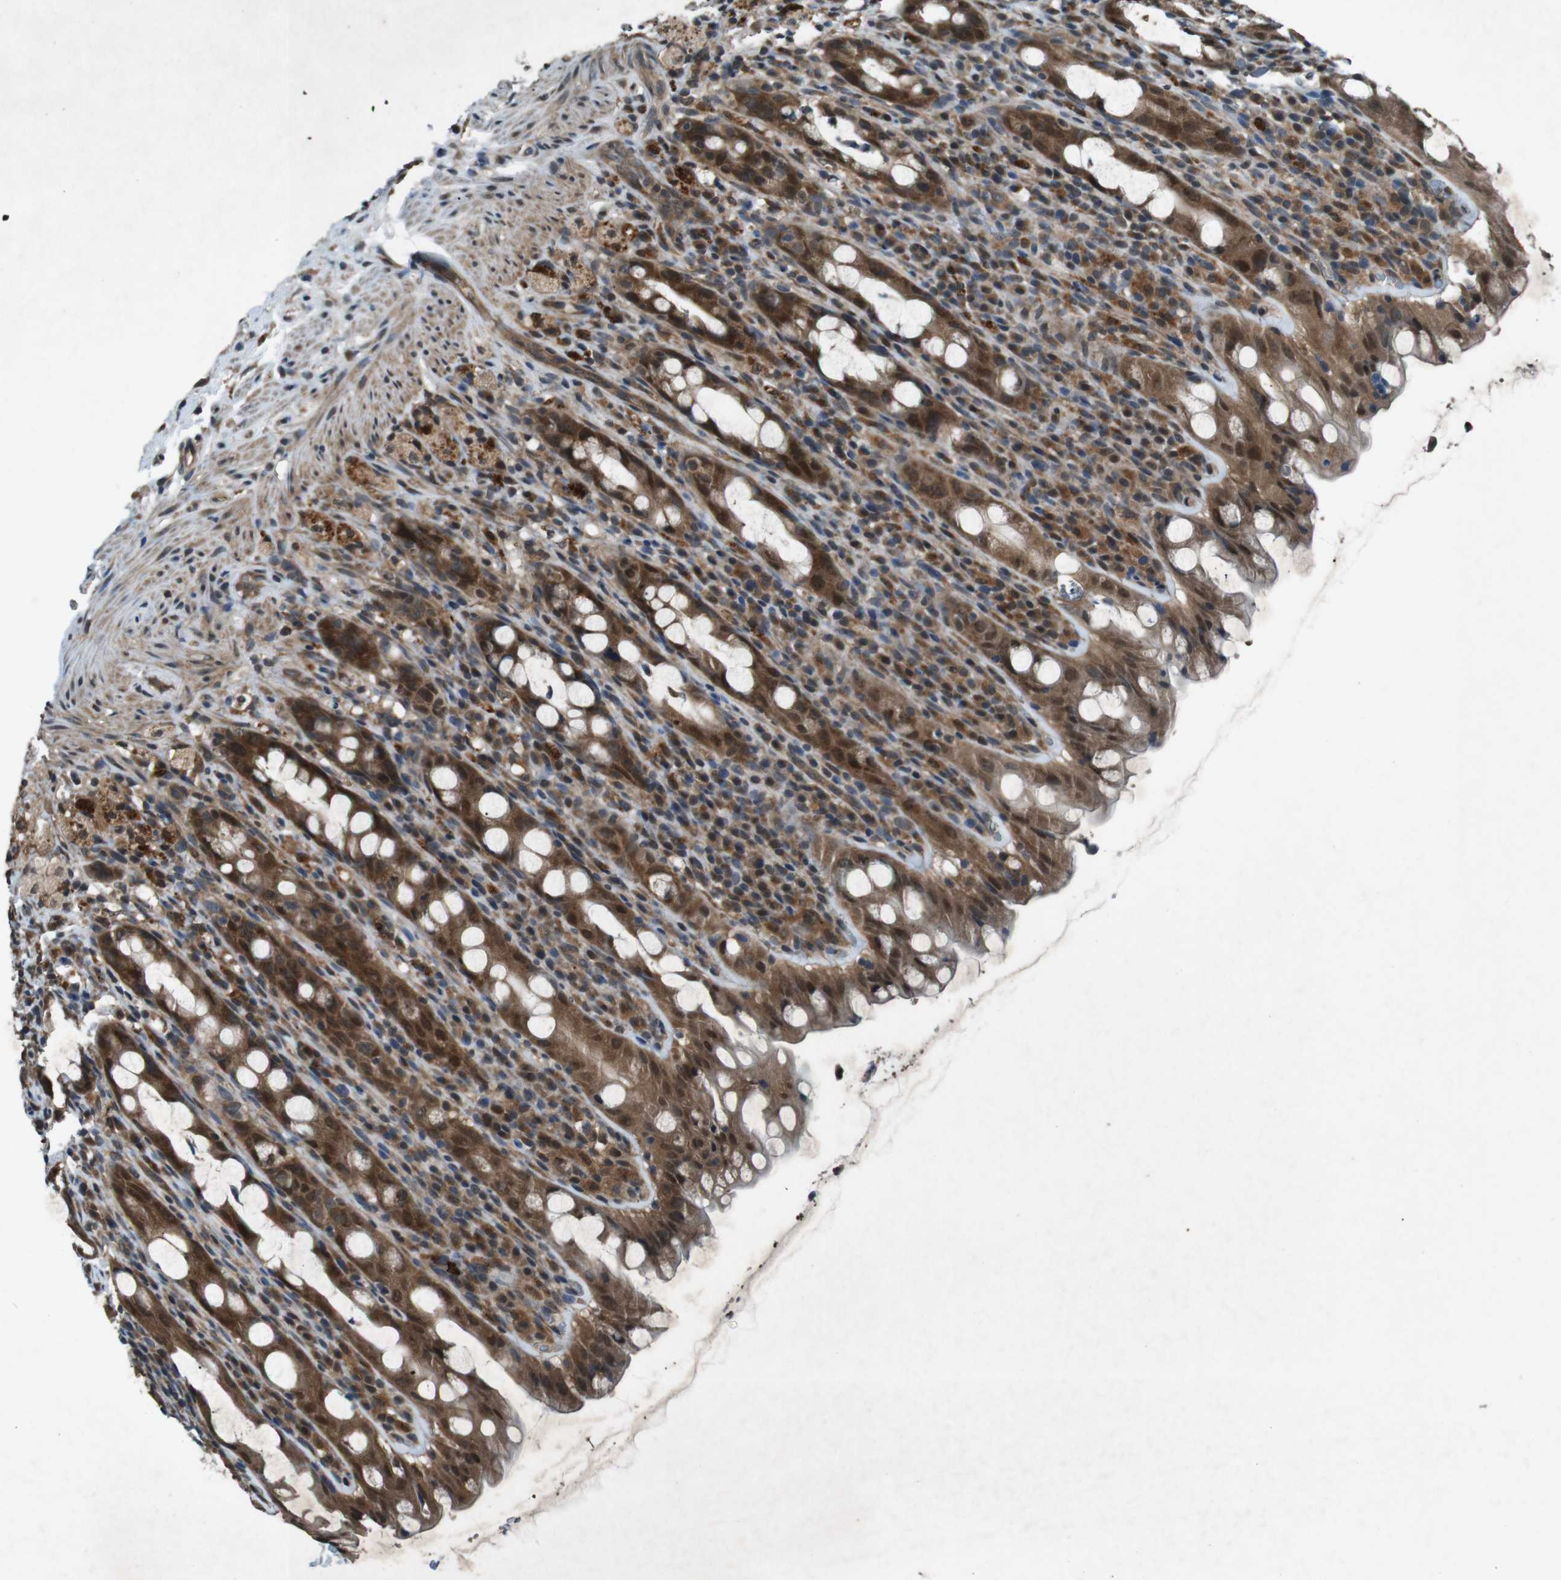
{"staining": {"intensity": "strong", "quantity": ">75%", "location": "cytoplasmic/membranous,nuclear"}, "tissue": "rectum", "cell_type": "Glandular cells", "image_type": "normal", "snomed": [{"axis": "morphology", "description": "Normal tissue, NOS"}, {"axis": "topography", "description": "Rectum"}], "caption": "Immunohistochemical staining of benign rectum displays high levels of strong cytoplasmic/membranous,nuclear staining in approximately >75% of glandular cells. The staining was performed using DAB, with brown indicating positive protein expression. Nuclei are stained blue with hematoxylin.", "gene": "SOCS1", "patient": {"sex": "male", "age": 44}}